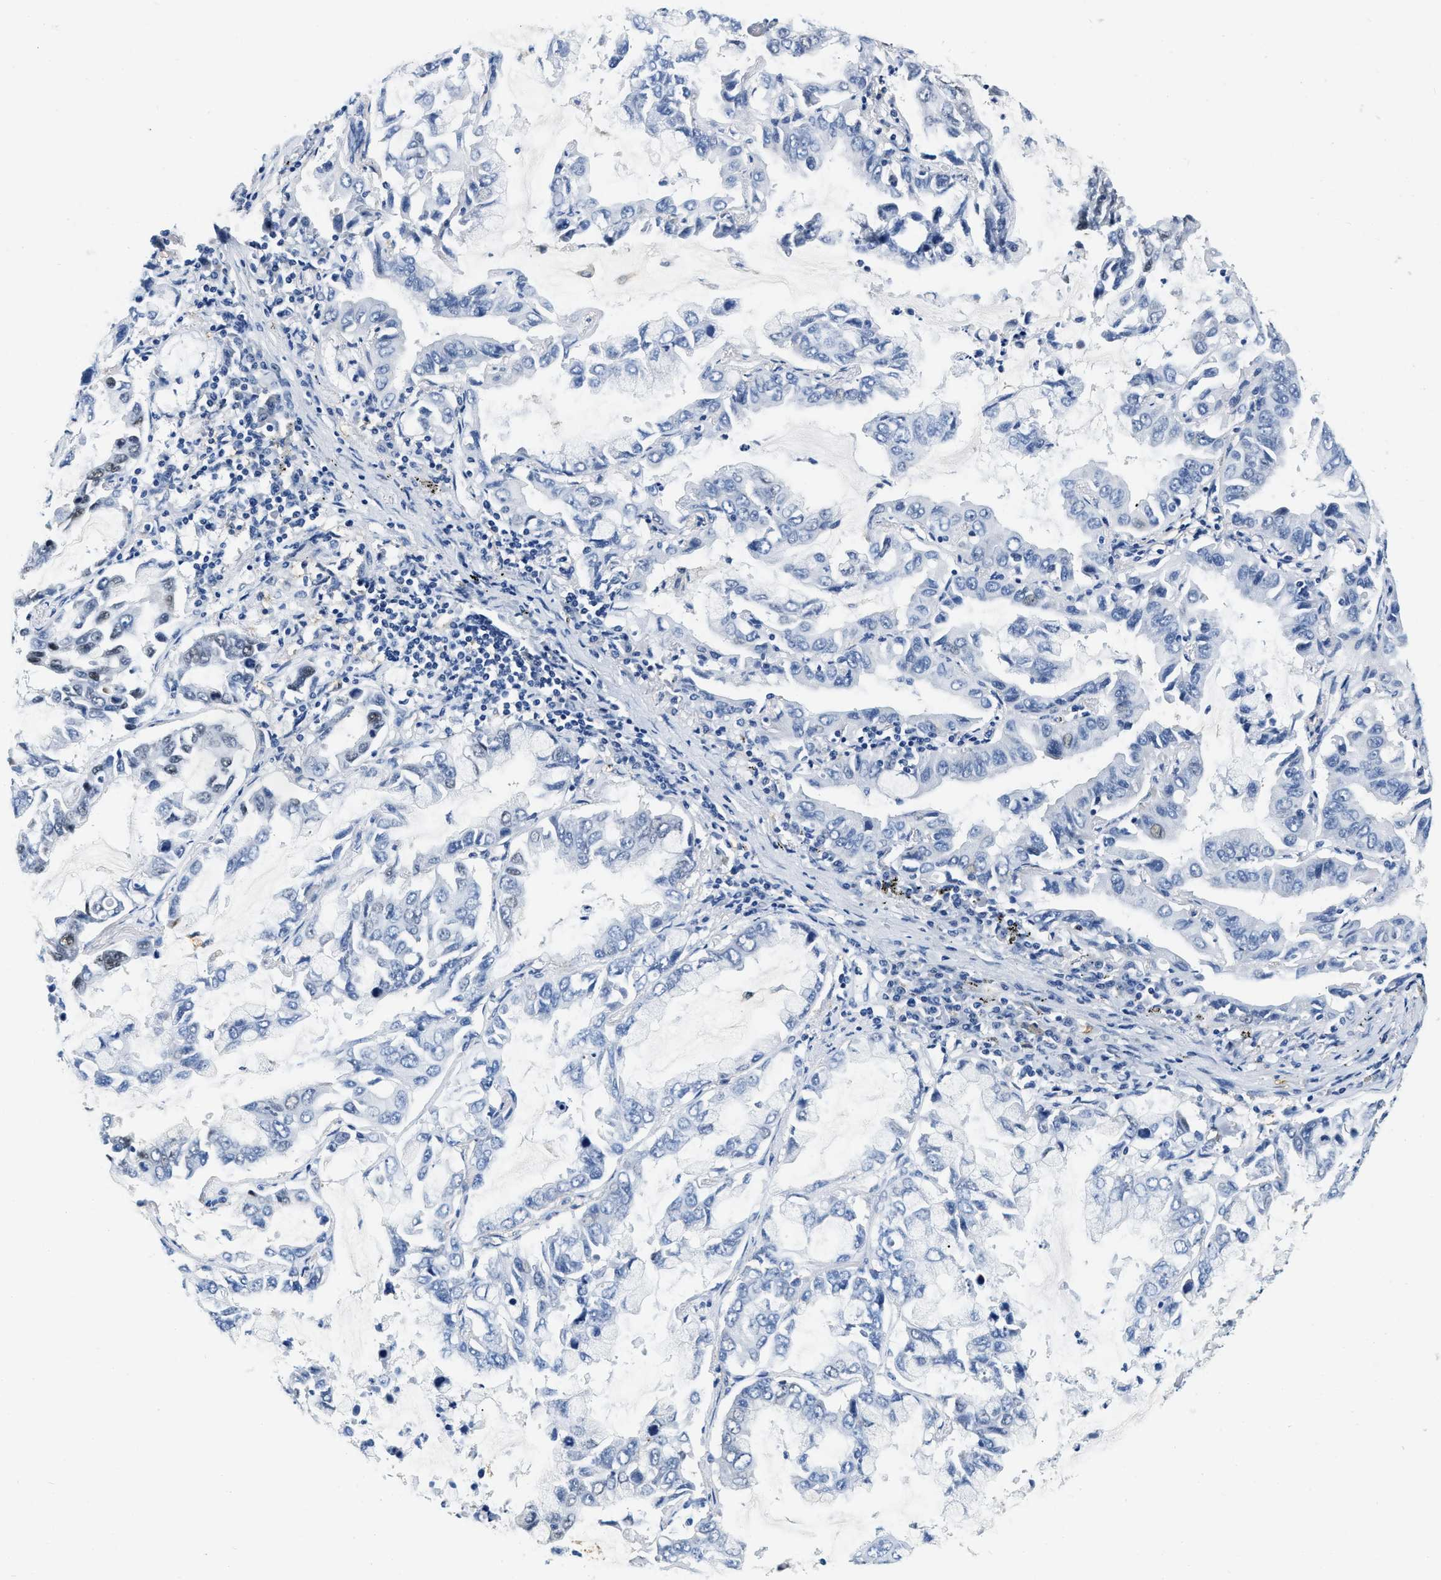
{"staining": {"intensity": "negative", "quantity": "none", "location": "none"}, "tissue": "lung cancer", "cell_type": "Tumor cells", "image_type": "cancer", "snomed": [{"axis": "morphology", "description": "Adenocarcinoma, NOS"}, {"axis": "topography", "description": "Lung"}], "caption": "This histopathology image is of lung cancer stained with IHC to label a protein in brown with the nuclei are counter-stained blue. There is no positivity in tumor cells. (Brightfield microscopy of DAB IHC at high magnification).", "gene": "EIF2AK2", "patient": {"sex": "male", "age": 64}}